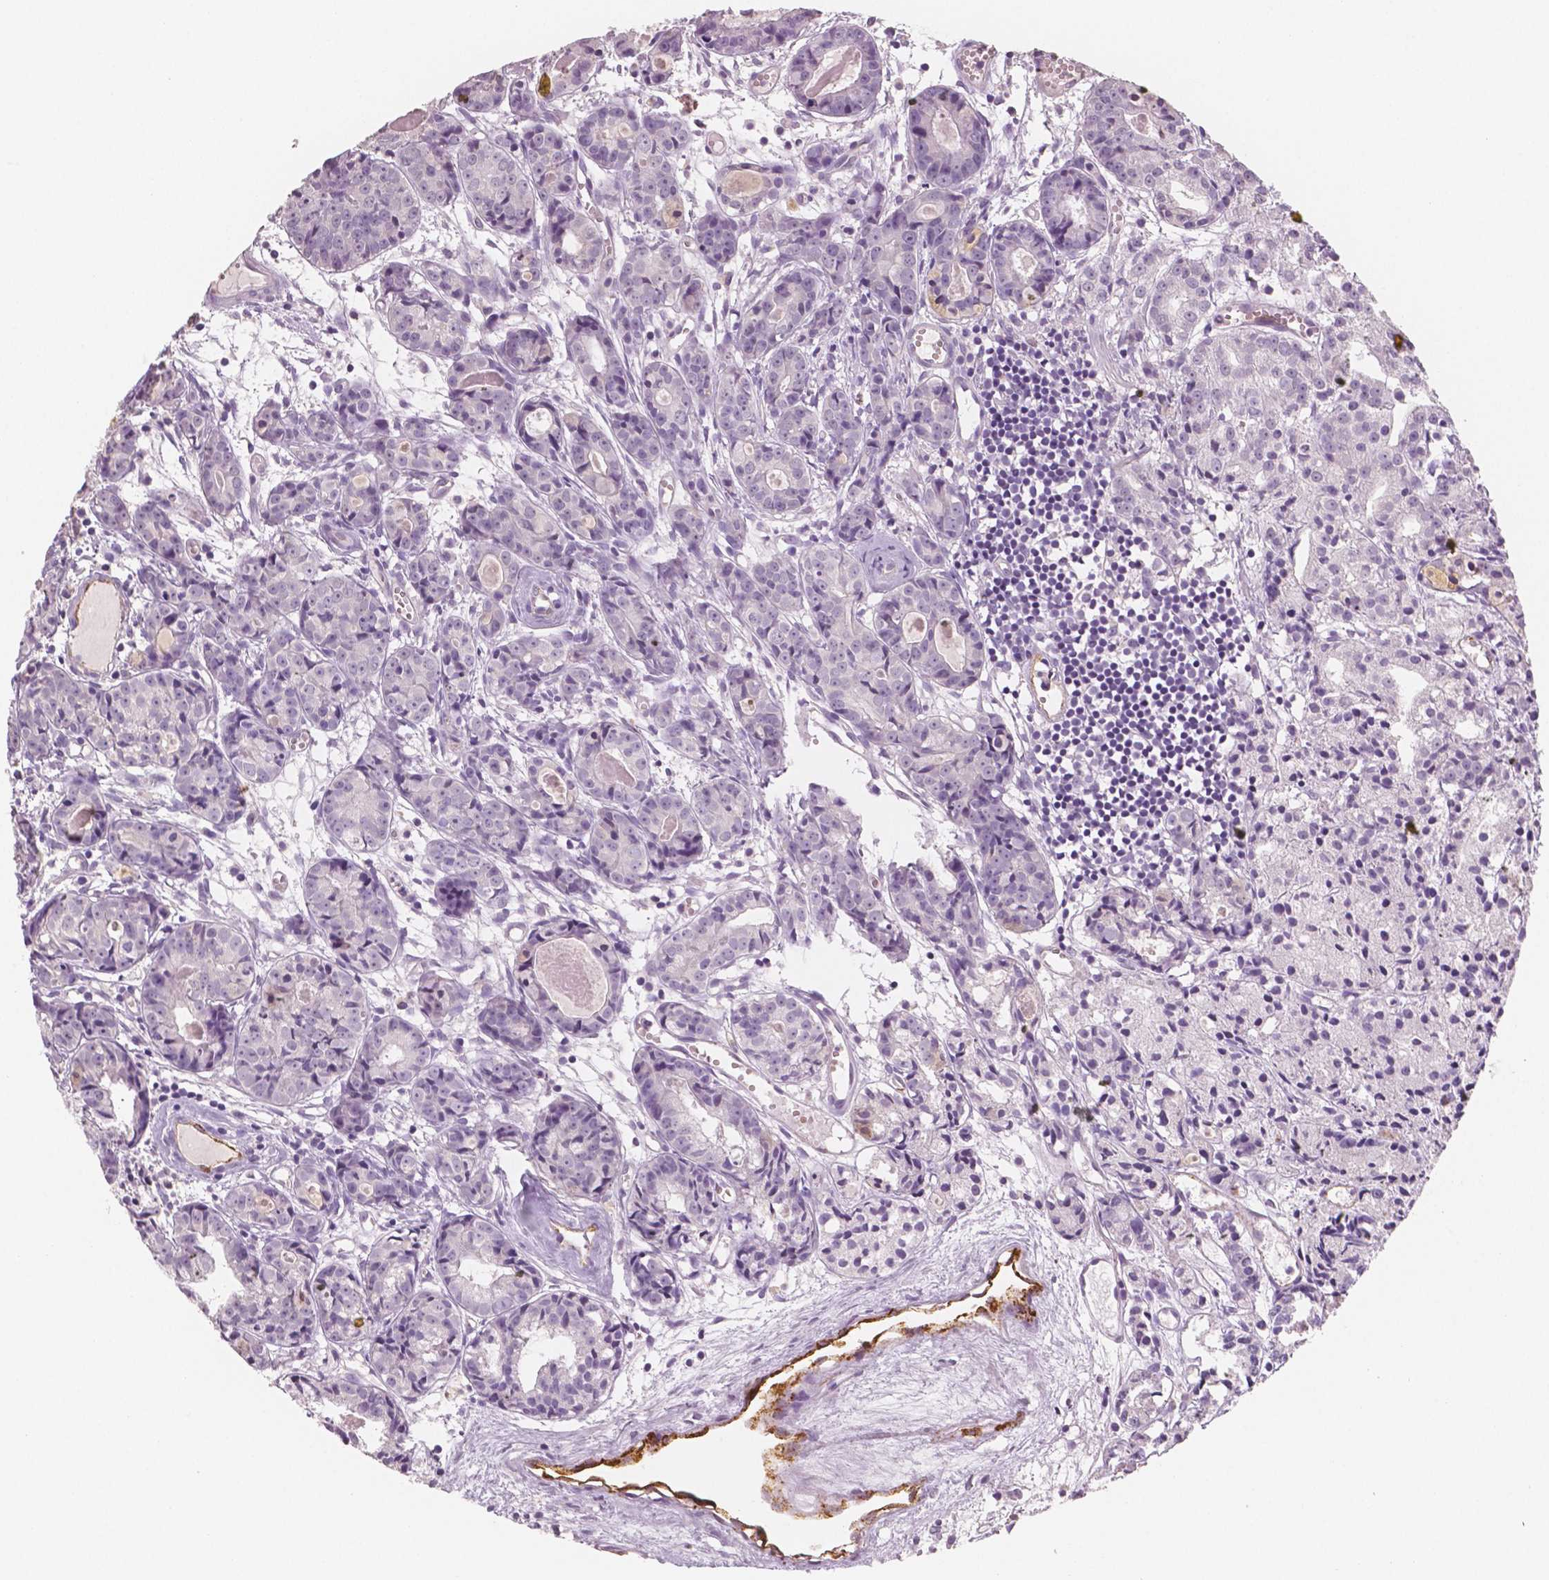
{"staining": {"intensity": "negative", "quantity": "none", "location": "none"}, "tissue": "prostate cancer", "cell_type": "Tumor cells", "image_type": "cancer", "snomed": [{"axis": "morphology", "description": "Adenocarcinoma, Medium grade"}, {"axis": "topography", "description": "Prostate"}], "caption": "This is an immunohistochemistry (IHC) histopathology image of human prostate cancer (adenocarcinoma (medium-grade)). There is no staining in tumor cells.", "gene": "TSPAN7", "patient": {"sex": "male", "age": 74}}